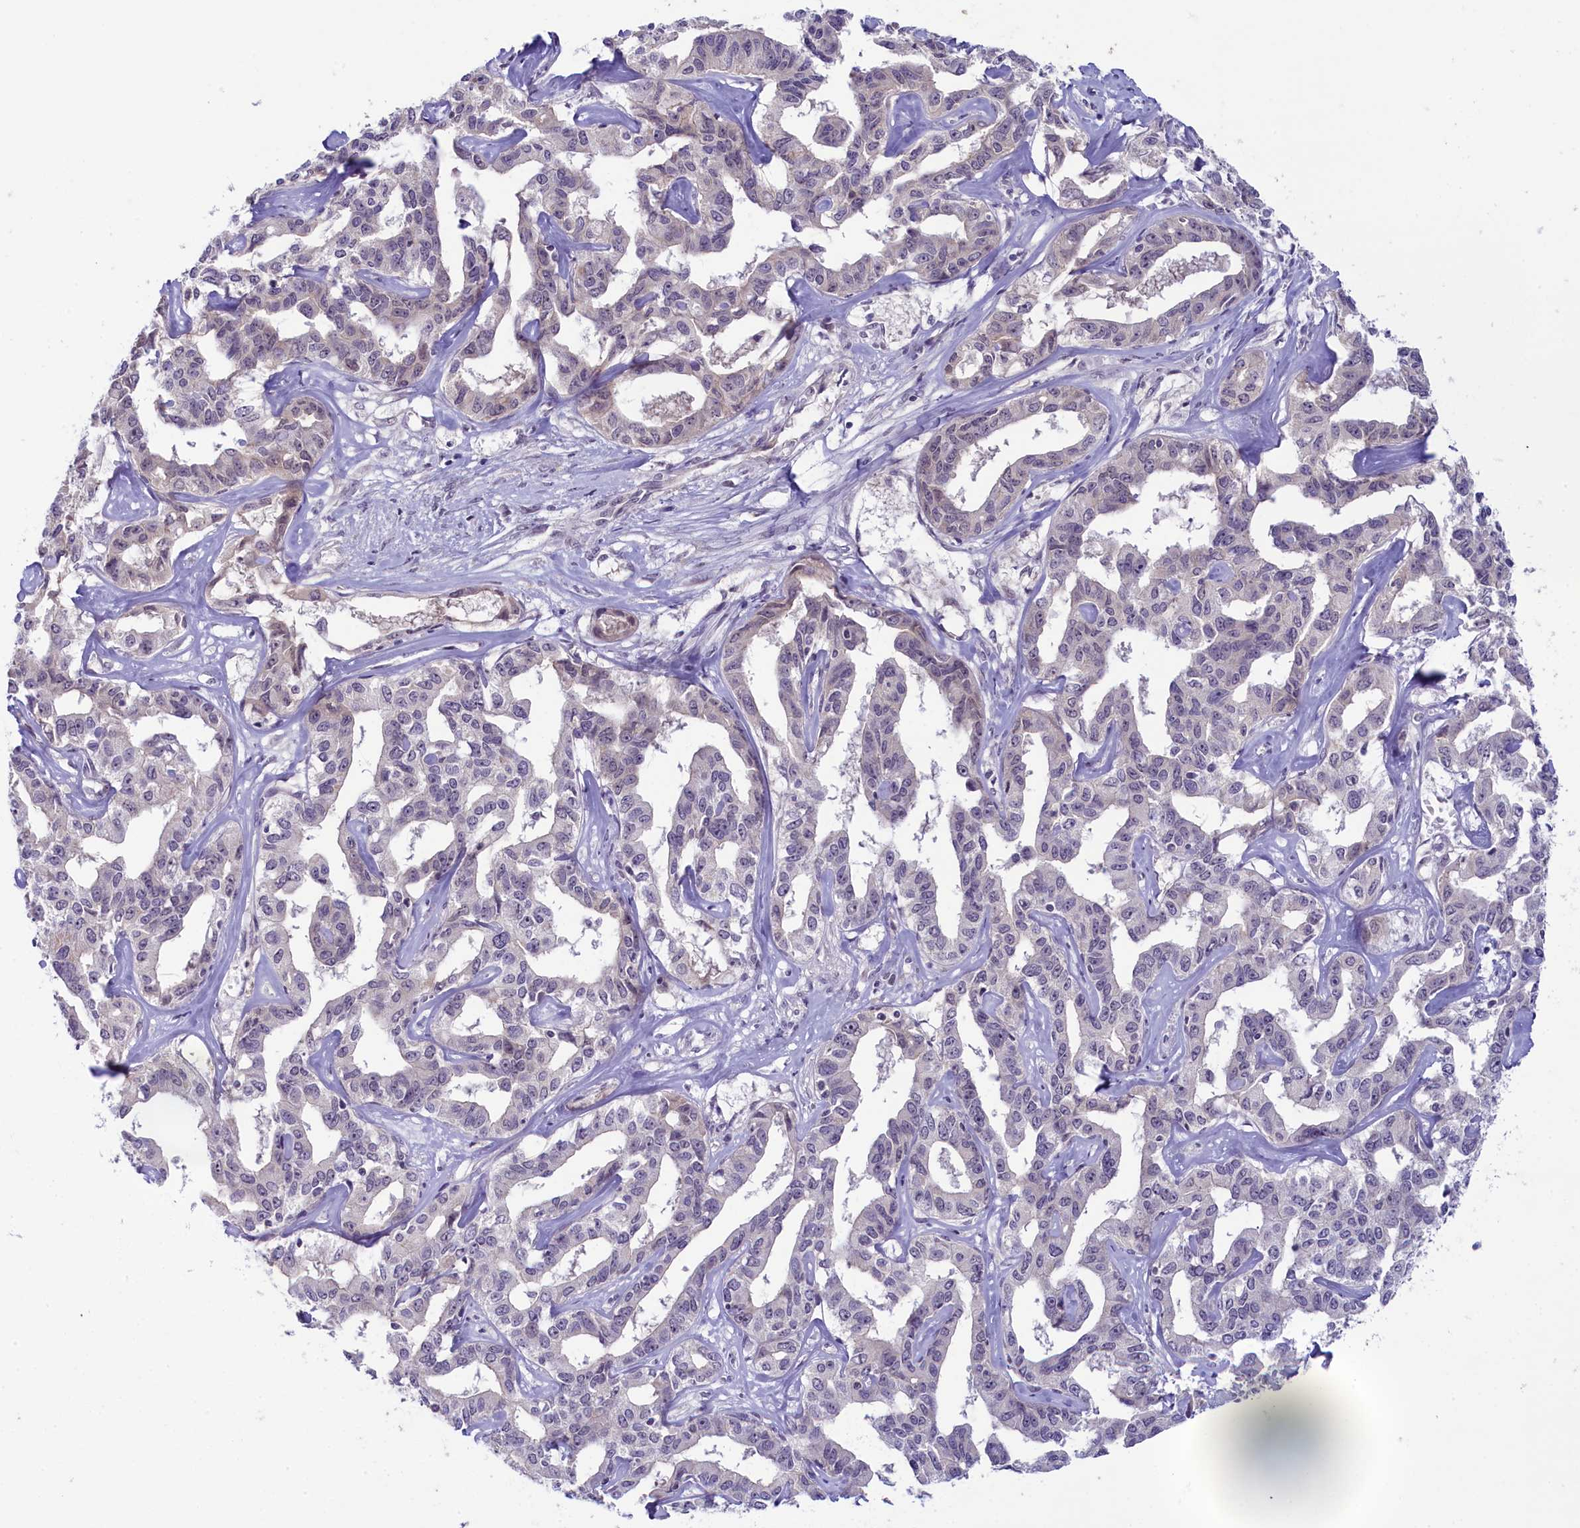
{"staining": {"intensity": "weak", "quantity": "<25%", "location": "cytoplasmic/membranous"}, "tissue": "liver cancer", "cell_type": "Tumor cells", "image_type": "cancer", "snomed": [{"axis": "morphology", "description": "Cholangiocarcinoma"}, {"axis": "topography", "description": "Liver"}], "caption": "Immunohistochemistry (IHC) of liver cholangiocarcinoma exhibits no expression in tumor cells.", "gene": "CRAMP1", "patient": {"sex": "male", "age": 59}}